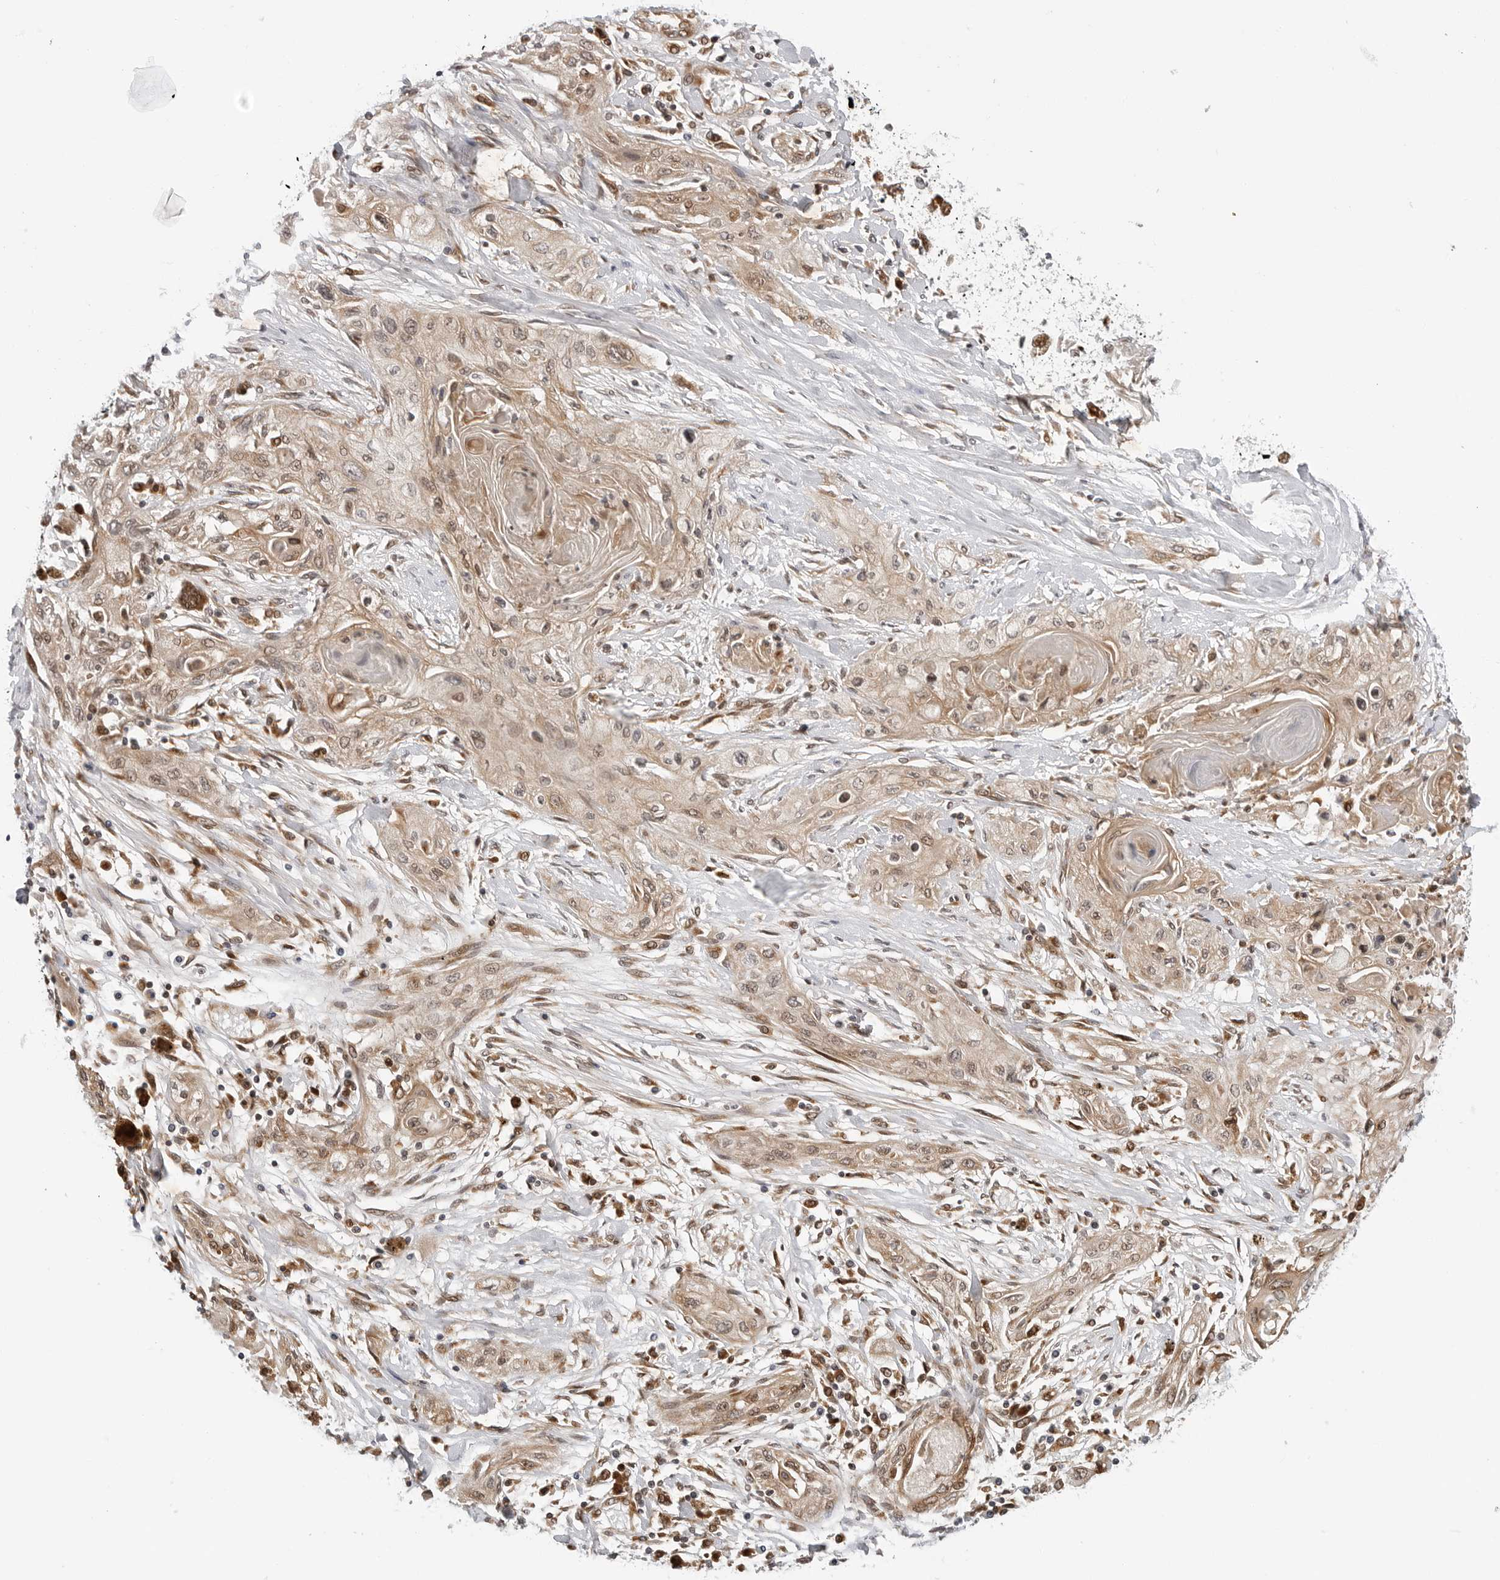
{"staining": {"intensity": "weak", "quantity": ">75%", "location": "cytoplasmic/membranous,nuclear"}, "tissue": "lung cancer", "cell_type": "Tumor cells", "image_type": "cancer", "snomed": [{"axis": "morphology", "description": "Squamous cell carcinoma, NOS"}, {"axis": "topography", "description": "Lung"}], "caption": "Immunohistochemical staining of lung cancer (squamous cell carcinoma) reveals low levels of weak cytoplasmic/membranous and nuclear expression in approximately >75% of tumor cells. (Brightfield microscopy of DAB IHC at high magnification).", "gene": "TIPRL", "patient": {"sex": "female", "age": 47}}